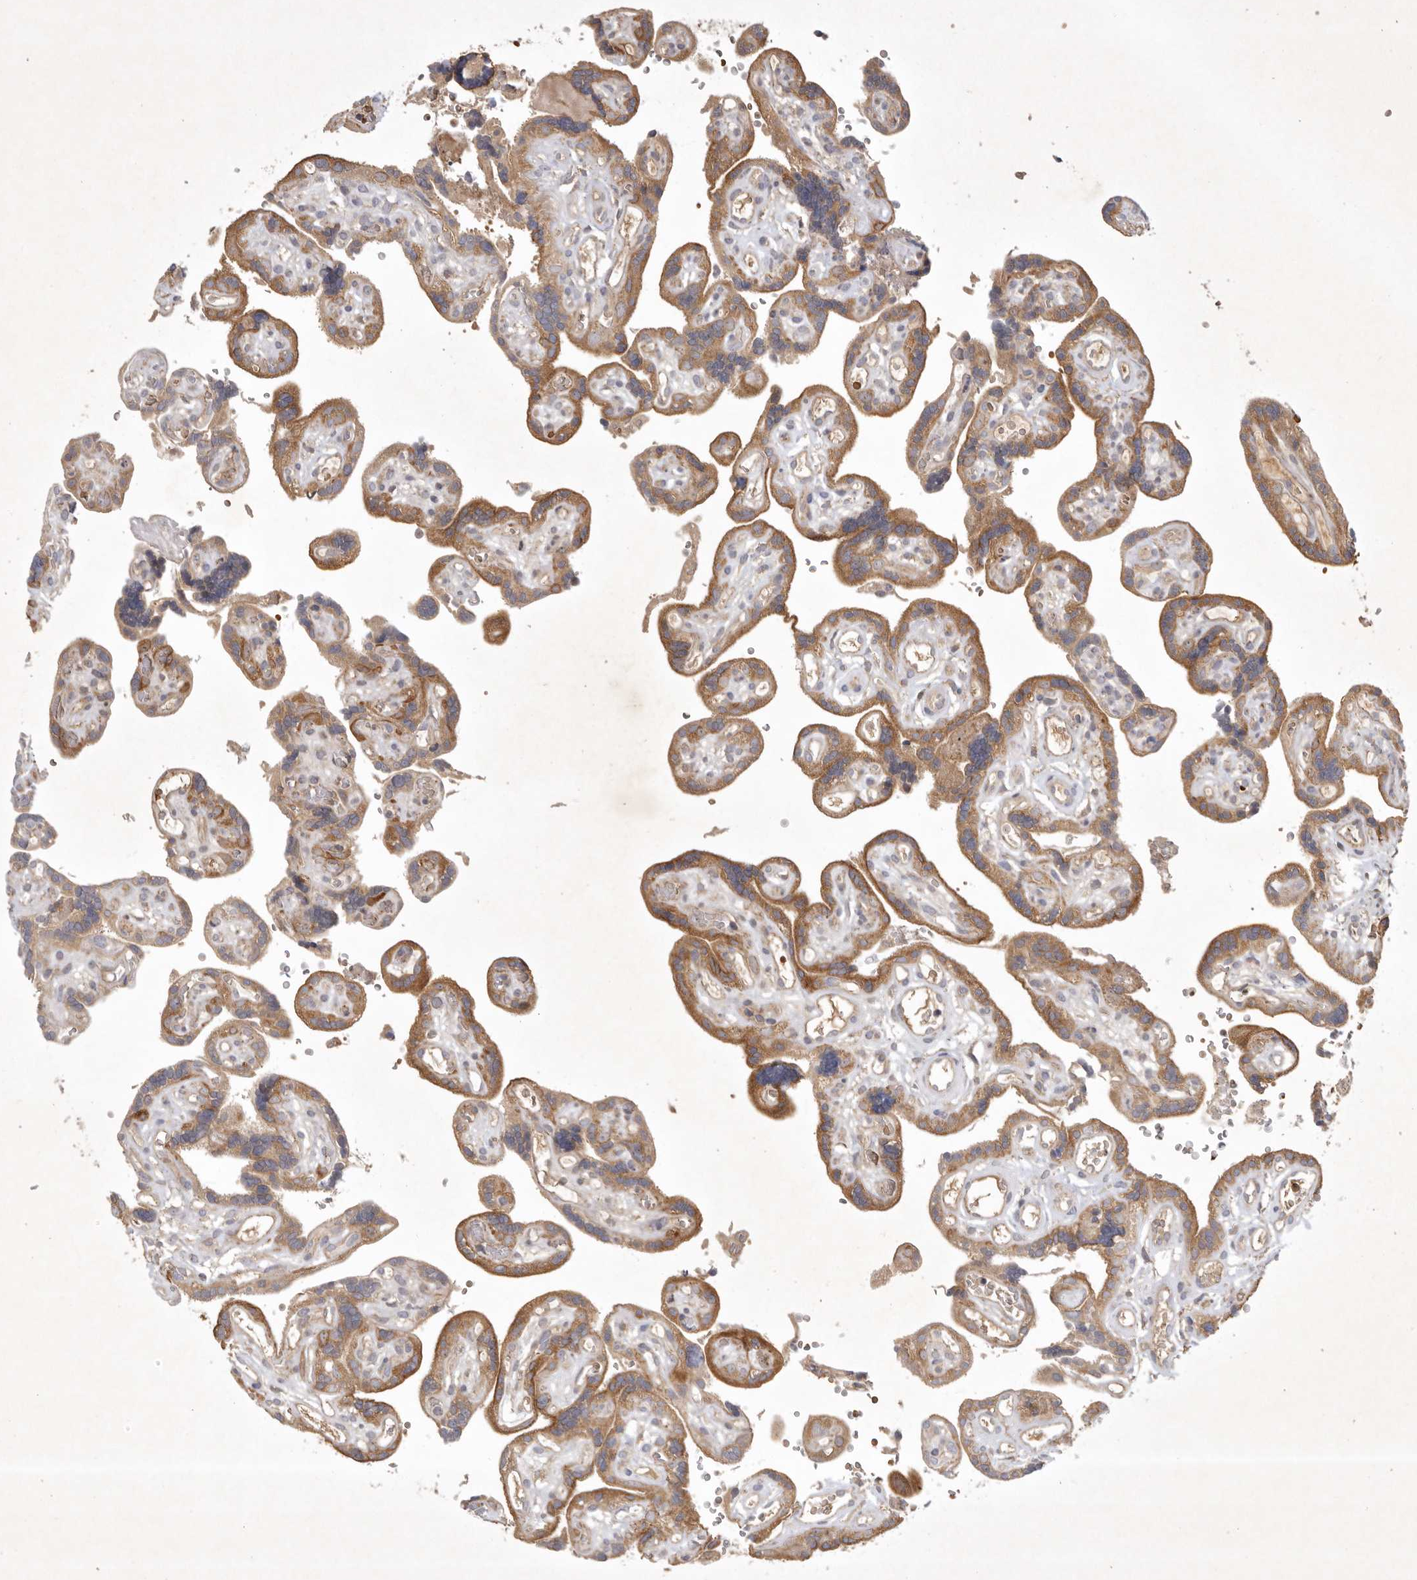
{"staining": {"intensity": "moderate", "quantity": ">75%", "location": "cytoplasmic/membranous"}, "tissue": "placenta", "cell_type": "Decidual cells", "image_type": "normal", "snomed": [{"axis": "morphology", "description": "Normal tissue, NOS"}, {"axis": "topography", "description": "Placenta"}], "caption": "This is a photomicrograph of immunohistochemistry staining of benign placenta, which shows moderate expression in the cytoplasmic/membranous of decidual cells.", "gene": "KIF2B", "patient": {"sex": "female", "age": 30}}